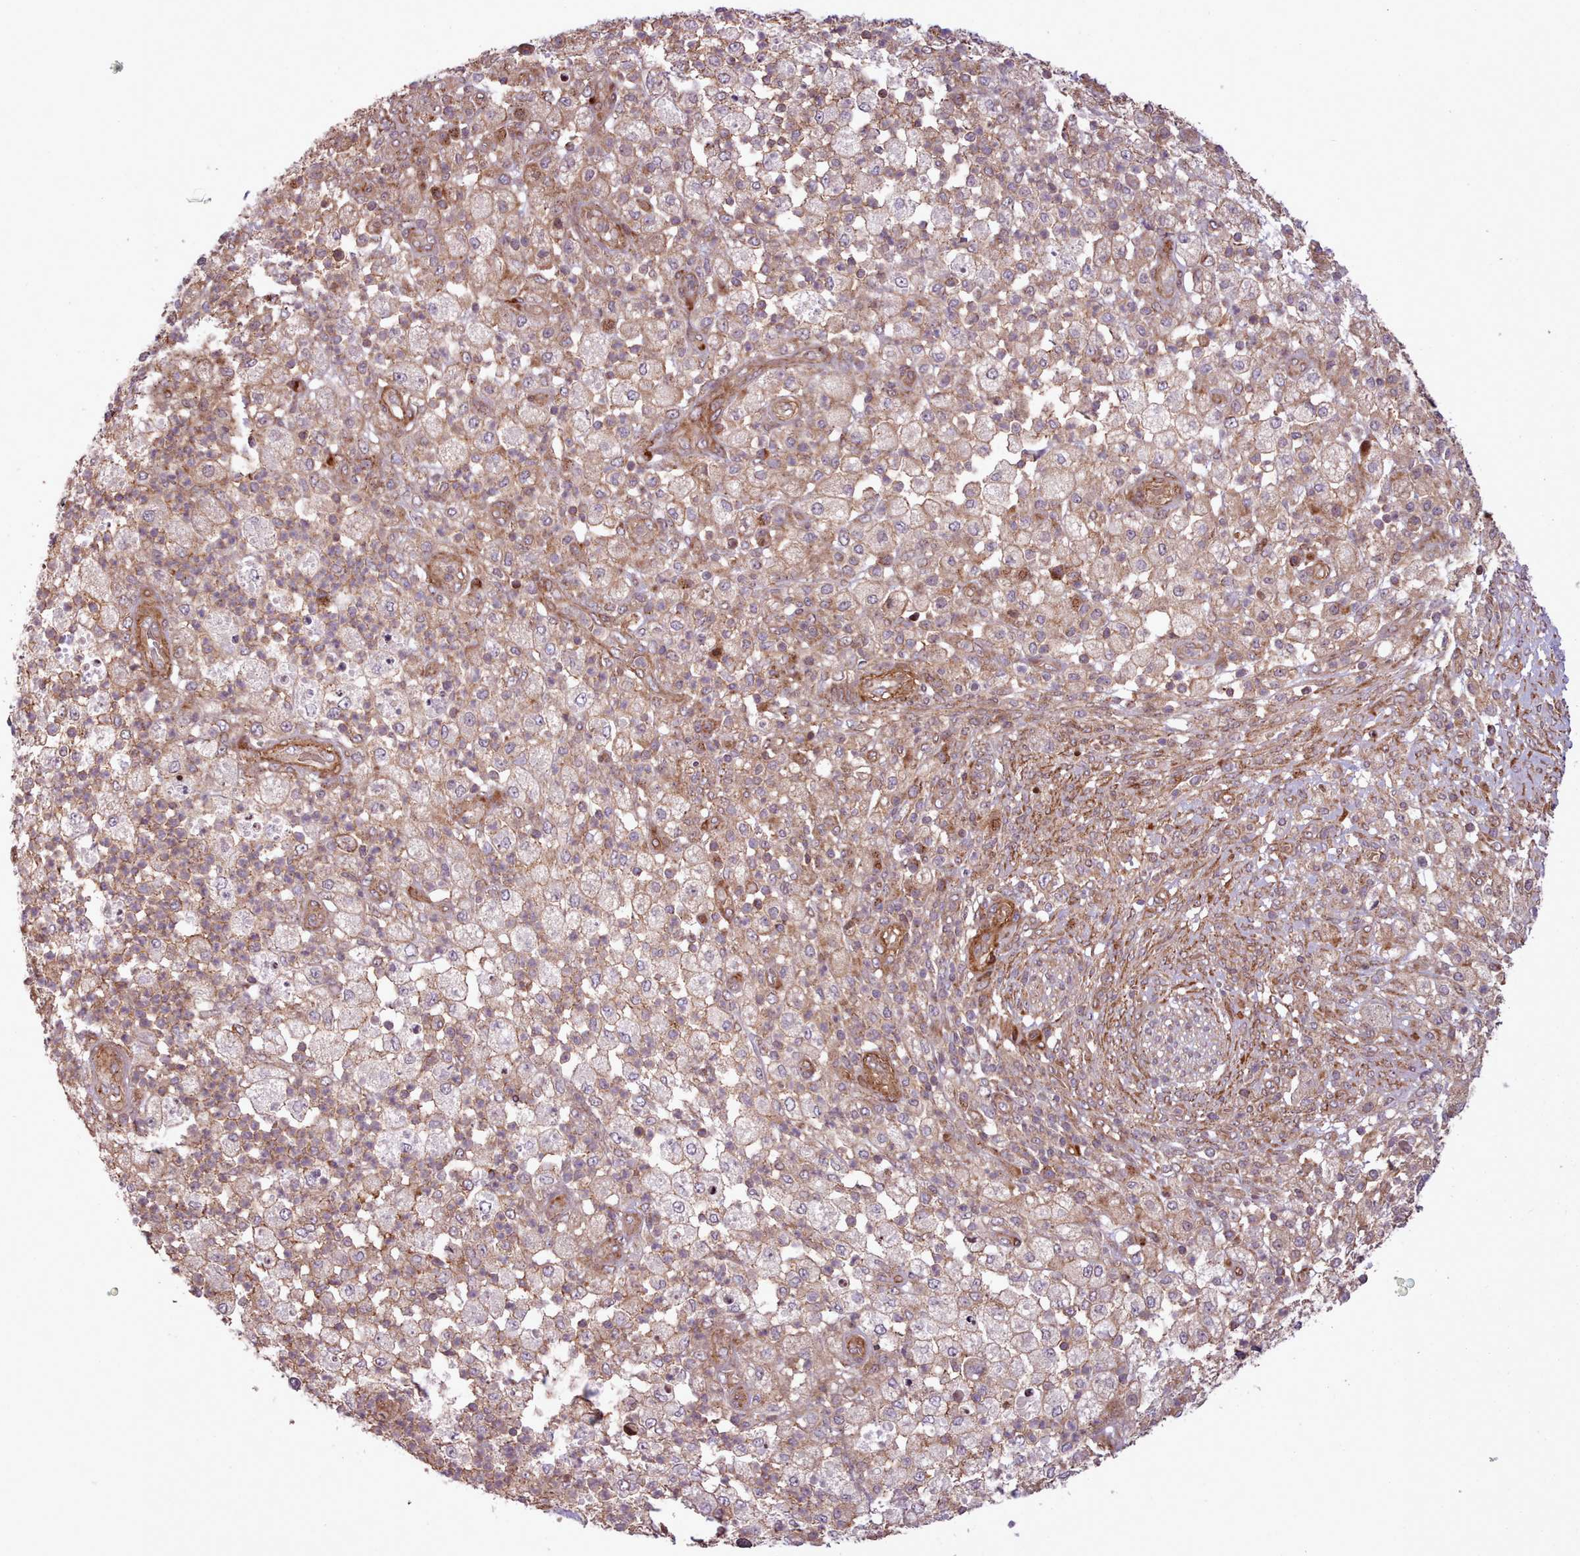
{"staining": {"intensity": "moderate", "quantity": "25%-75%", "location": "cytoplasmic/membranous"}, "tissue": "pancreatic cancer", "cell_type": "Tumor cells", "image_type": "cancer", "snomed": [{"axis": "morphology", "description": "Adenocarcinoma, NOS"}, {"axis": "topography", "description": "Pancreas"}], "caption": "Pancreatic cancer (adenocarcinoma) stained for a protein (brown) displays moderate cytoplasmic/membranous positive positivity in about 25%-75% of tumor cells.", "gene": "NLRP7", "patient": {"sex": "female", "age": 72}}